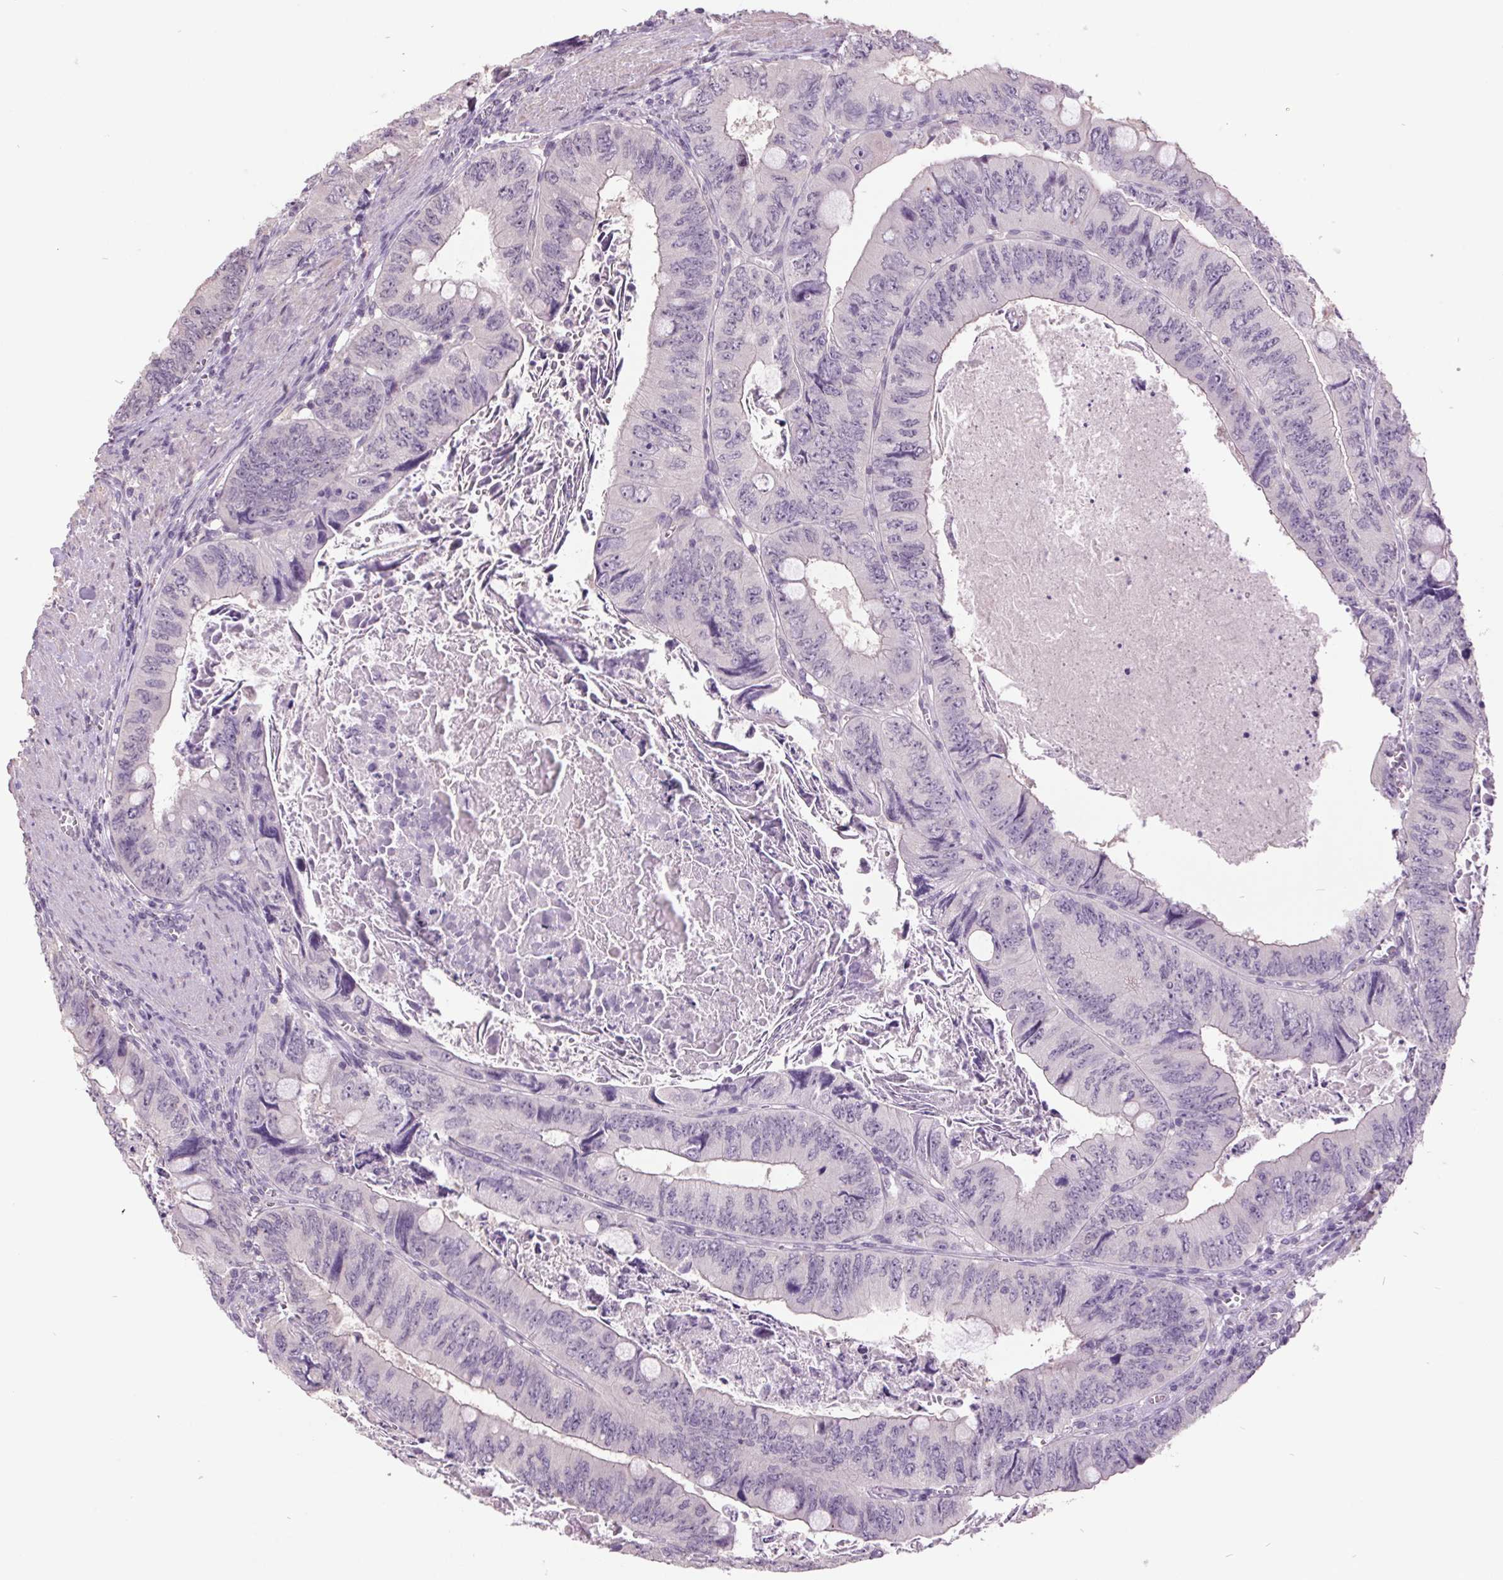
{"staining": {"intensity": "negative", "quantity": "none", "location": "none"}, "tissue": "colorectal cancer", "cell_type": "Tumor cells", "image_type": "cancer", "snomed": [{"axis": "morphology", "description": "Adenocarcinoma, NOS"}, {"axis": "topography", "description": "Colon"}], "caption": "Tumor cells show no significant expression in adenocarcinoma (colorectal).", "gene": "C2orf16", "patient": {"sex": "female", "age": 84}}